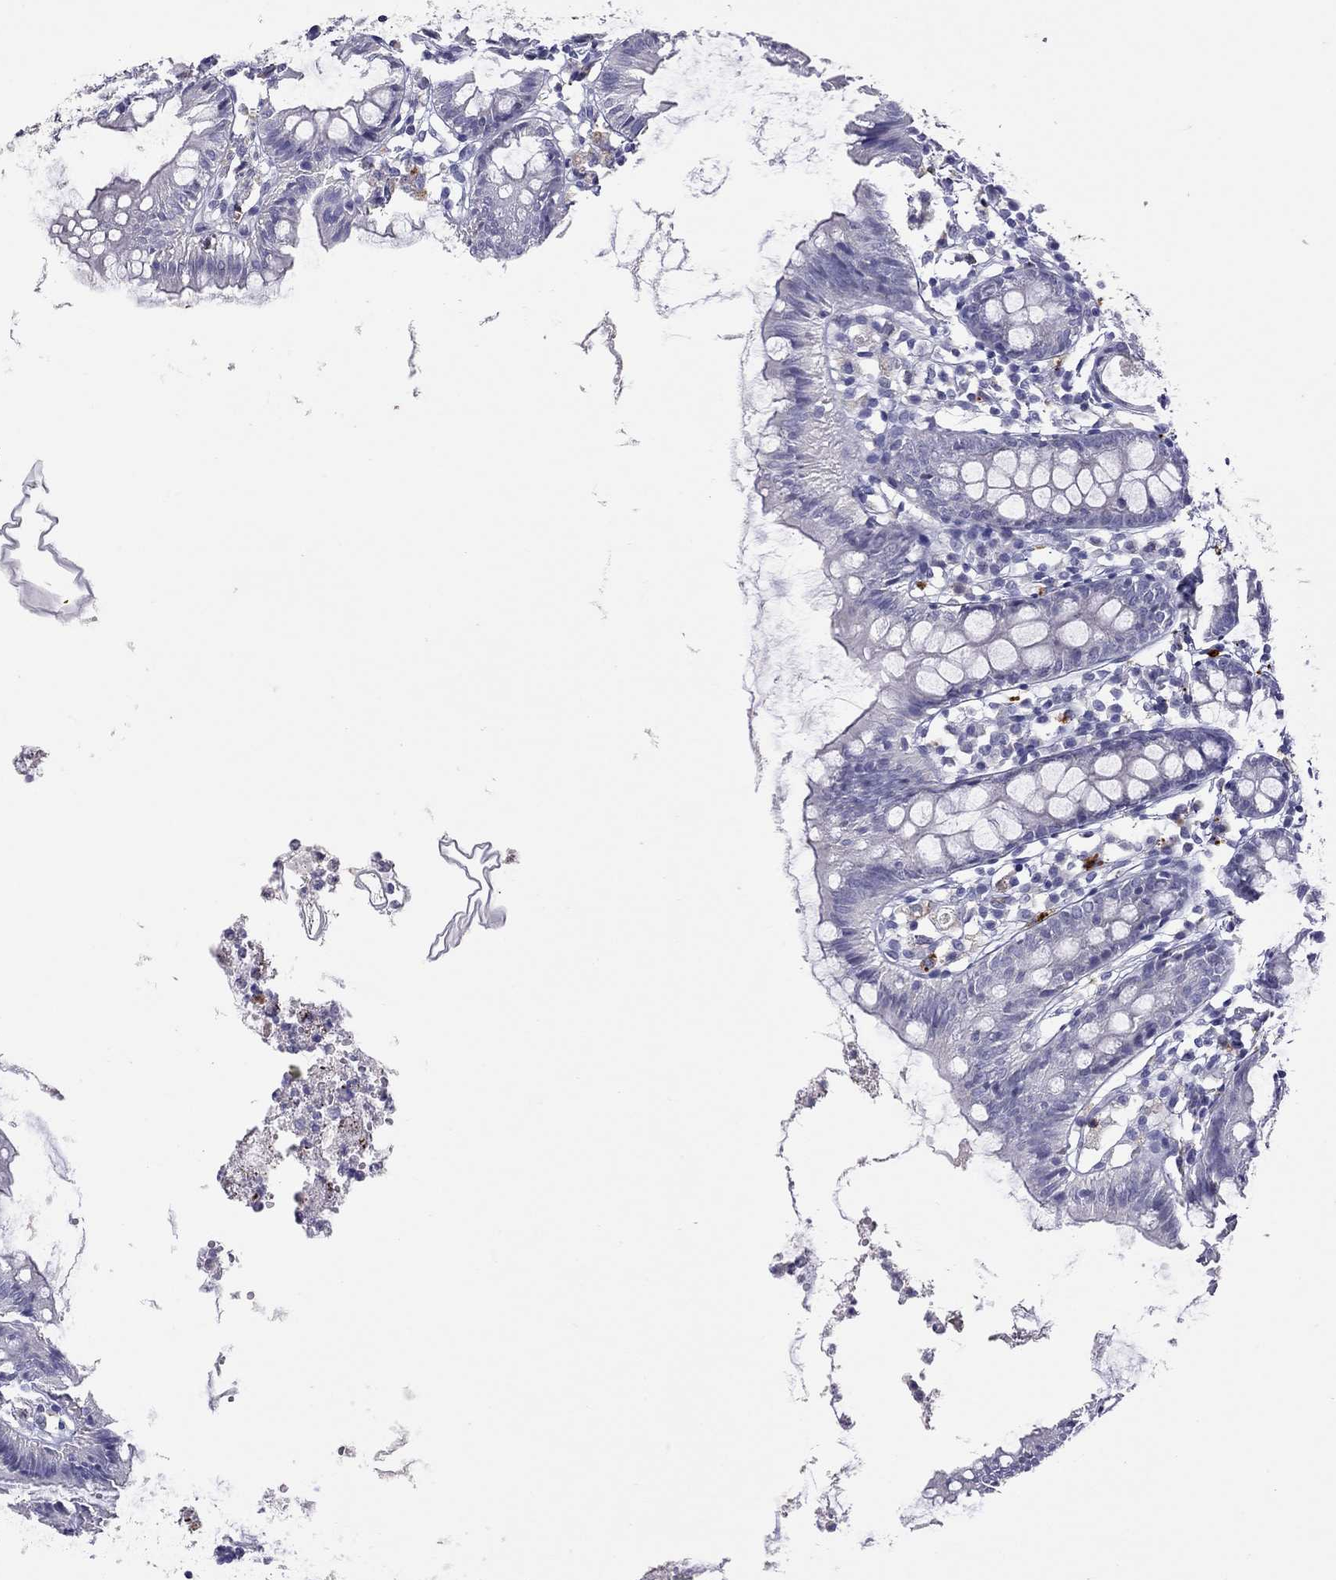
{"staining": {"intensity": "negative", "quantity": "none", "location": "none"}, "tissue": "colon", "cell_type": "Endothelial cells", "image_type": "normal", "snomed": [{"axis": "morphology", "description": "Normal tissue, NOS"}, {"axis": "topography", "description": "Colon"}], "caption": "This is an immunohistochemistry (IHC) image of normal colon. There is no positivity in endothelial cells.", "gene": "SLAMF1", "patient": {"sex": "female", "age": 84}}